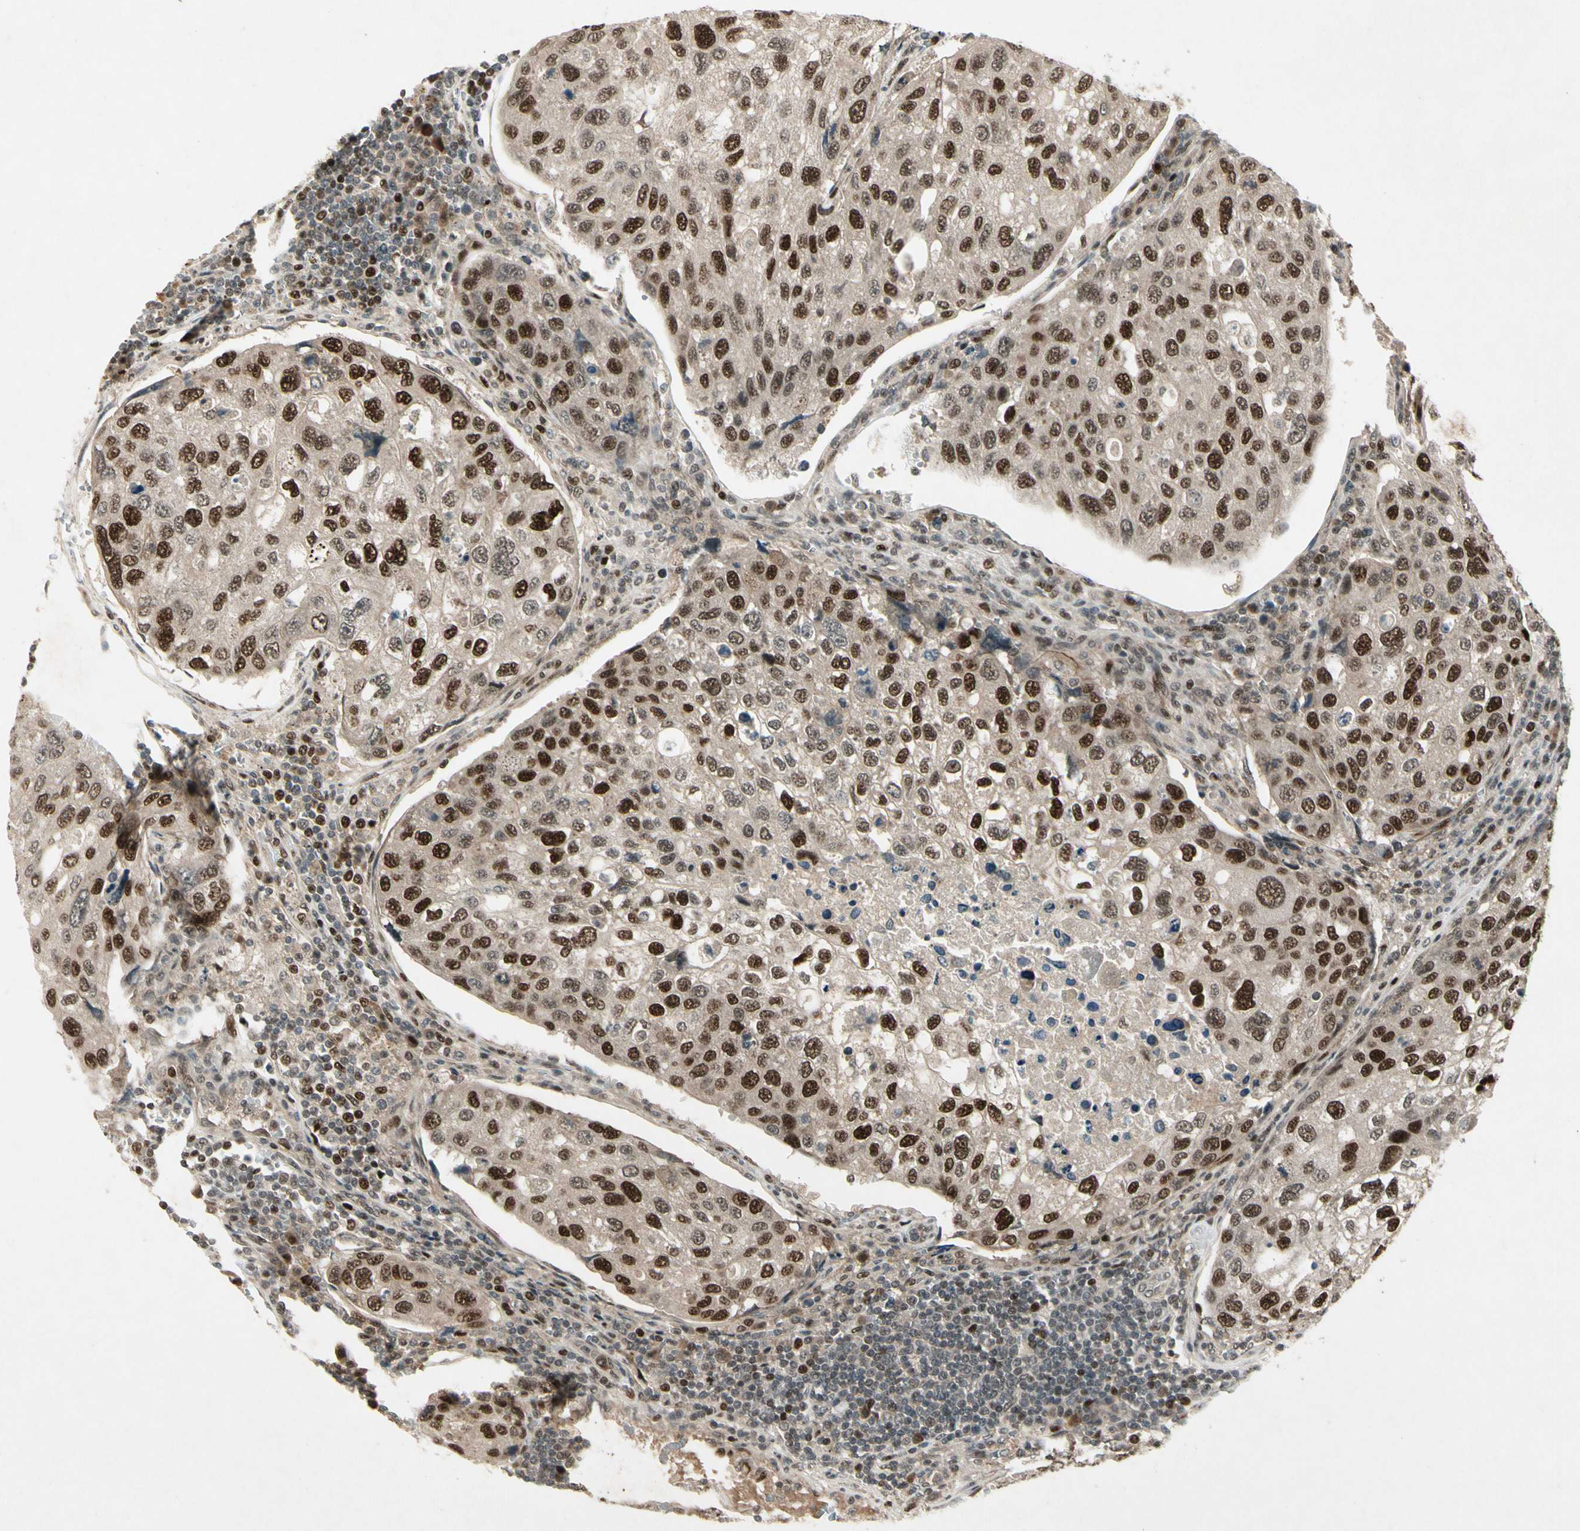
{"staining": {"intensity": "strong", "quantity": ">75%", "location": "nuclear"}, "tissue": "urothelial cancer", "cell_type": "Tumor cells", "image_type": "cancer", "snomed": [{"axis": "morphology", "description": "Urothelial carcinoma, High grade"}, {"axis": "topography", "description": "Lymph node"}, {"axis": "topography", "description": "Urinary bladder"}], "caption": "IHC of urothelial carcinoma (high-grade) shows high levels of strong nuclear positivity in about >75% of tumor cells. Using DAB (3,3'-diaminobenzidine) (brown) and hematoxylin (blue) stains, captured at high magnification using brightfield microscopy.", "gene": "CDK11A", "patient": {"sex": "male", "age": 51}}